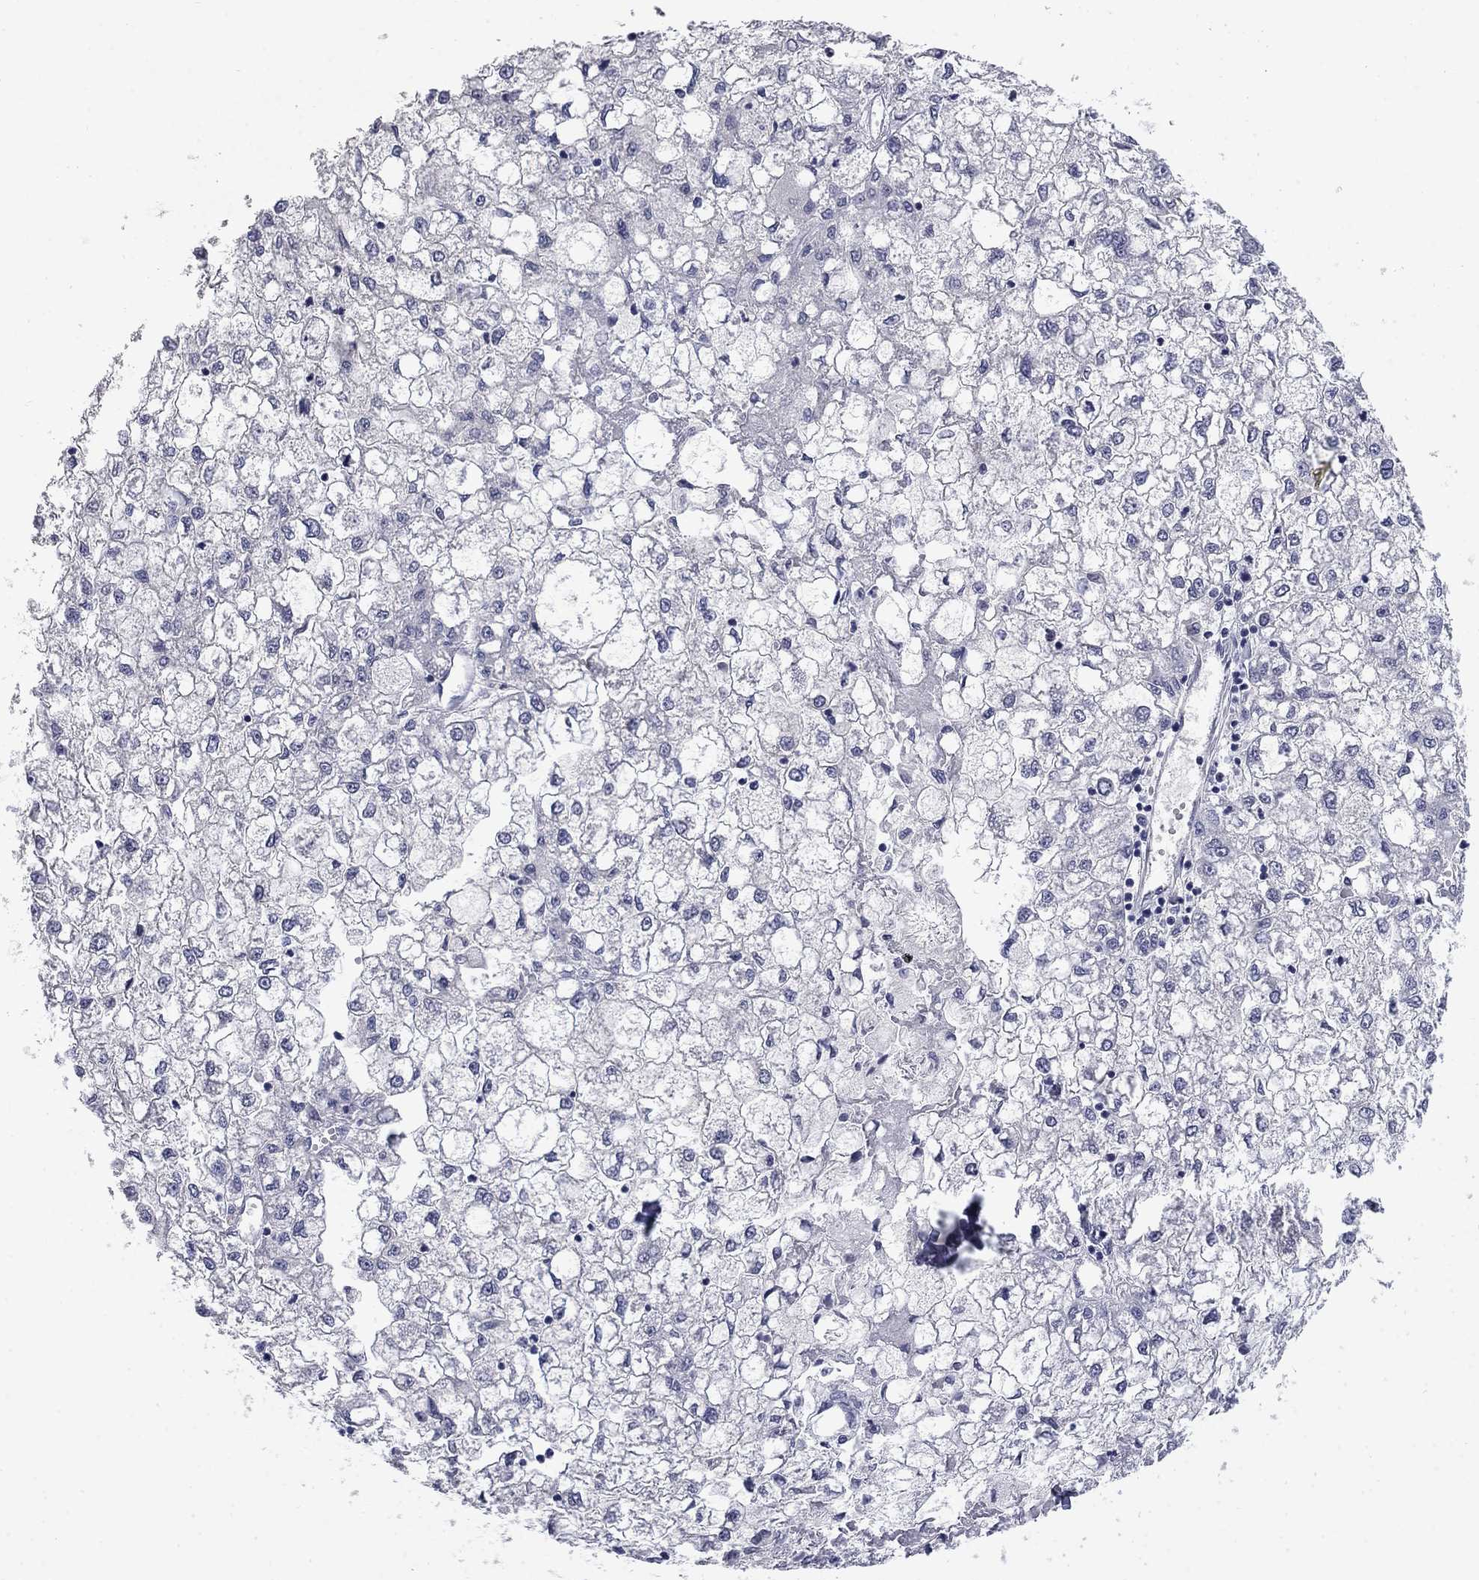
{"staining": {"intensity": "negative", "quantity": "none", "location": "none"}, "tissue": "liver cancer", "cell_type": "Tumor cells", "image_type": "cancer", "snomed": [{"axis": "morphology", "description": "Carcinoma, Hepatocellular, NOS"}, {"axis": "topography", "description": "Liver"}], "caption": "Tumor cells are negative for brown protein staining in hepatocellular carcinoma (liver). (DAB immunohistochemistry (IHC) with hematoxylin counter stain).", "gene": "SLC51A", "patient": {"sex": "male", "age": 40}}